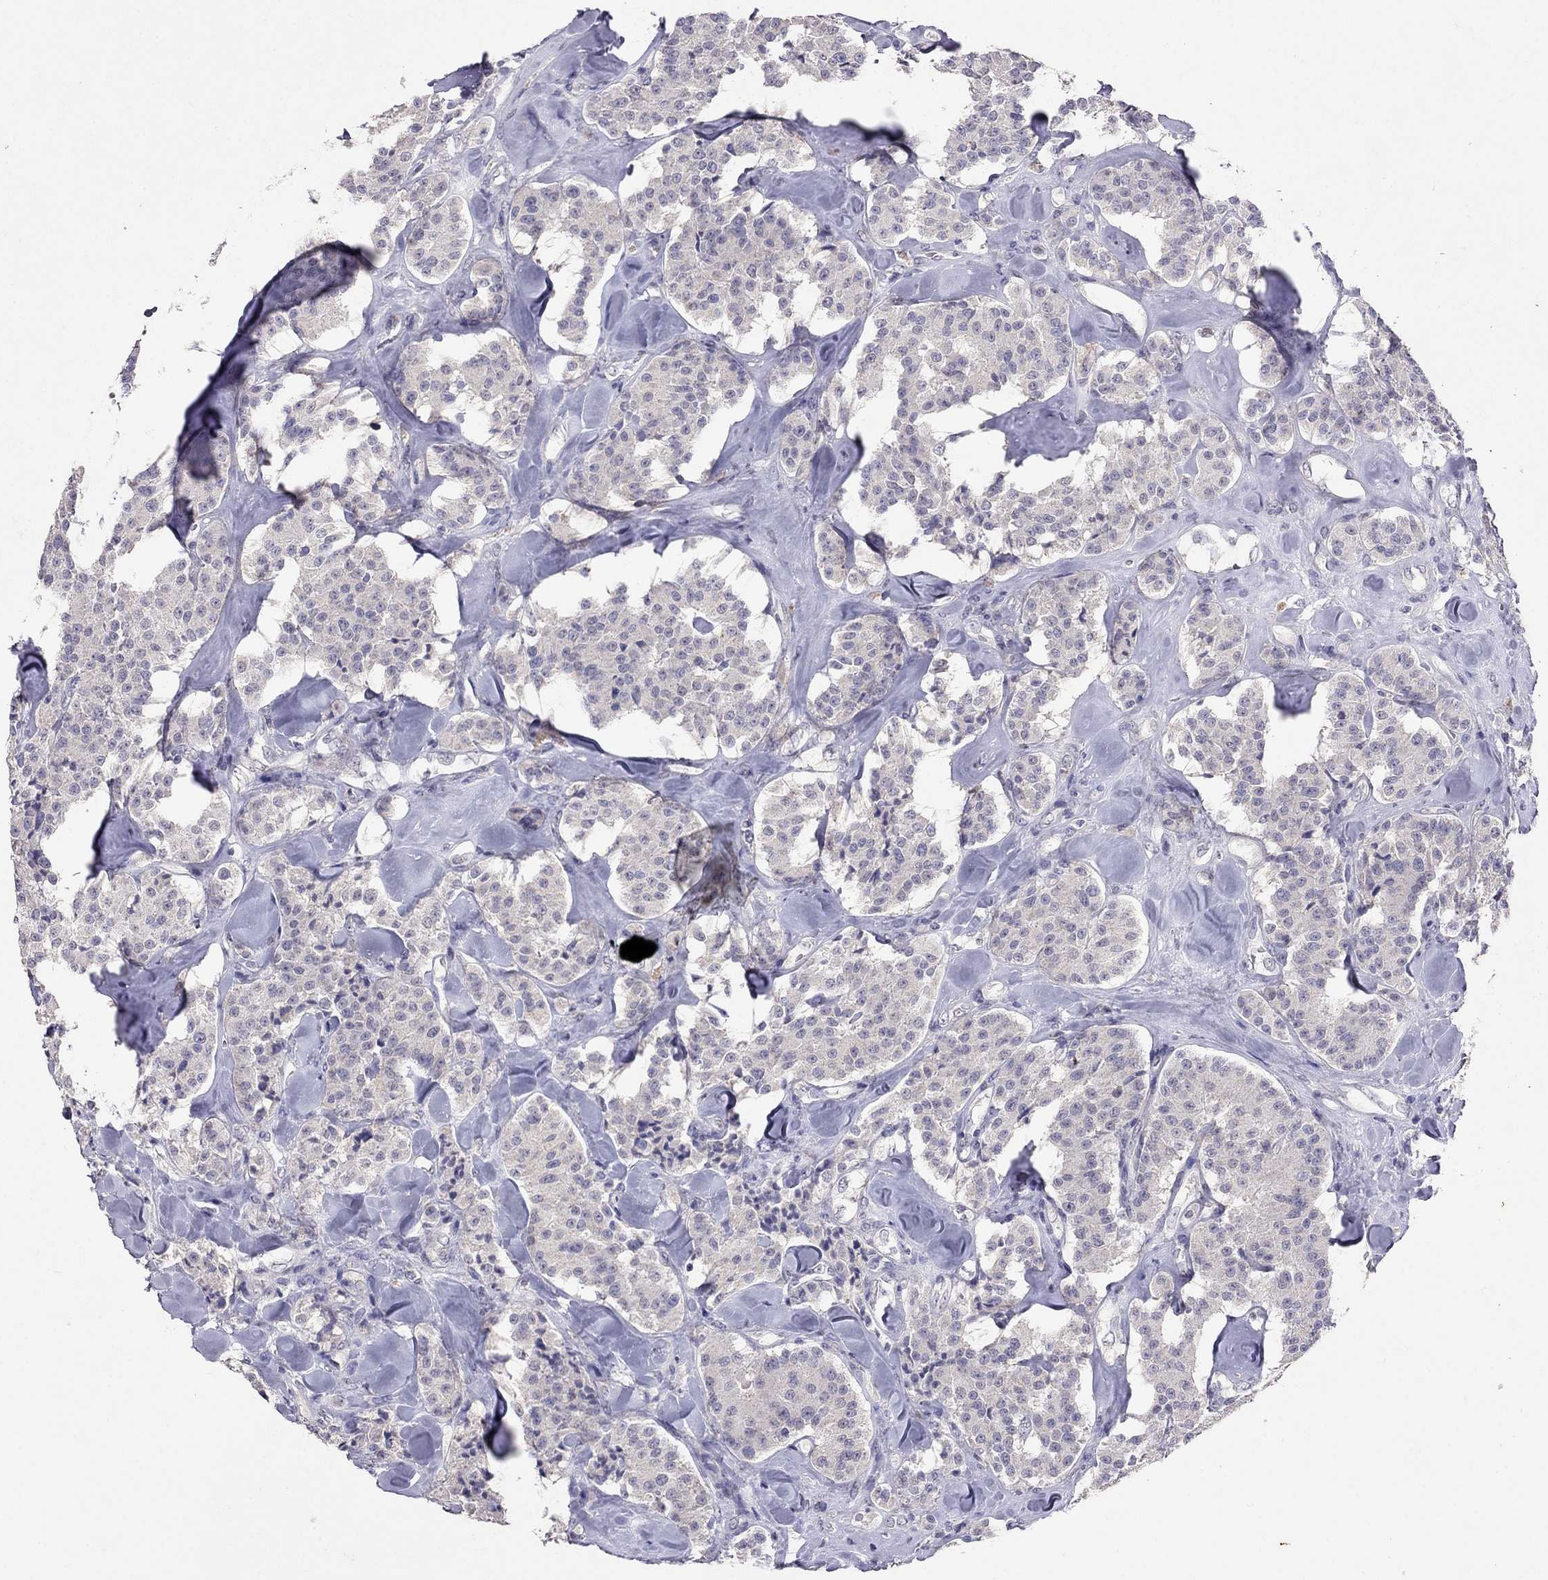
{"staining": {"intensity": "negative", "quantity": "none", "location": "none"}, "tissue": "carcinoid", "cell_type": "Tumor cells", "image_type": "cancer", "snomed": [{"axis": "morphology", "description": "Carcinoid, malignant, NOS"}, {"axis": "topography", "description": "Pancreas"}], "caption": "High magnification brightfield microscopy of carcinoid stained with DAB (3,3'-diaminobenzidine) (brown) and counterstained with hematoxylin (blue): tumor cells show no significant positivity.", "gene": "FST", "patient": {"sex": "male", "age": 41}}